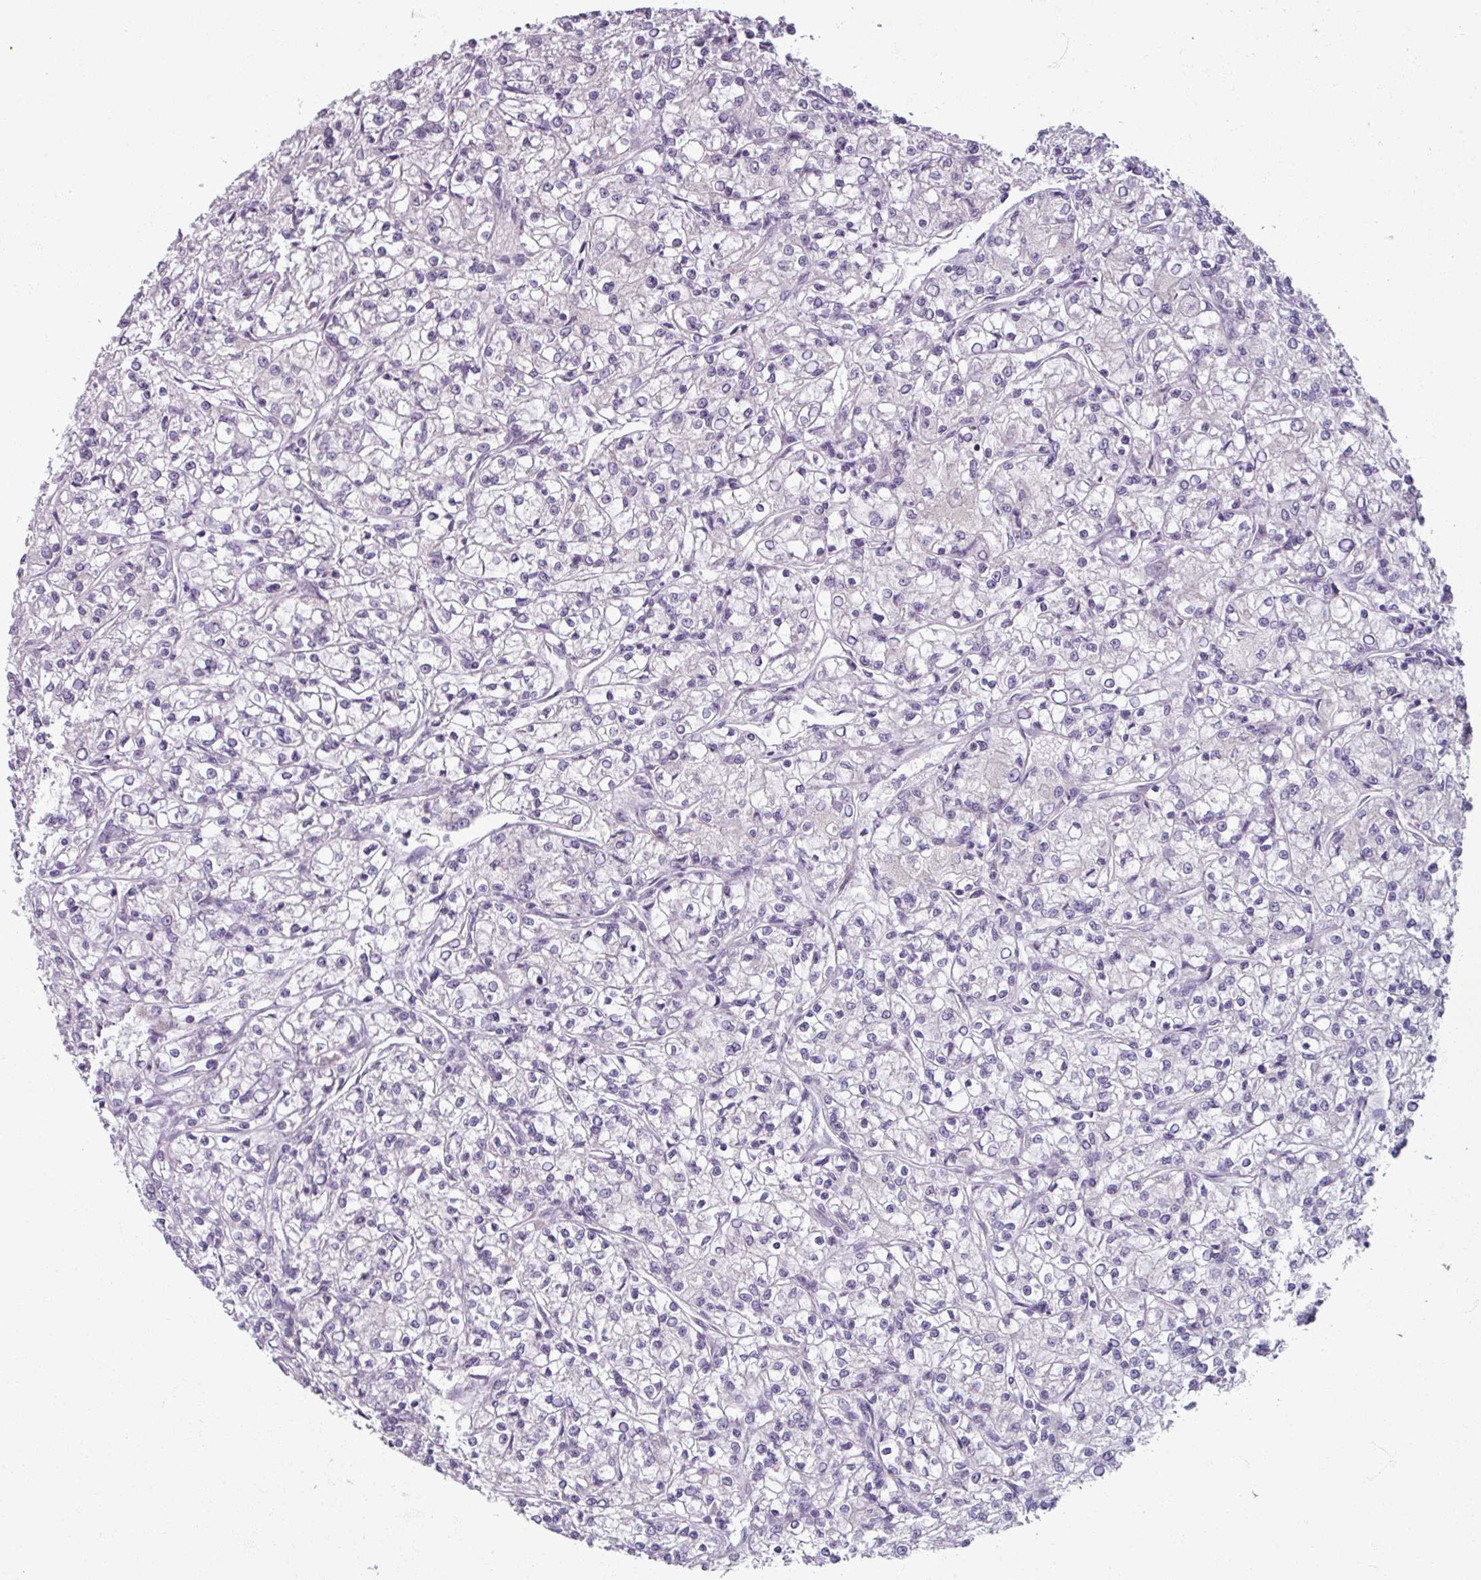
{"staining": {"intensity": "negative", "quantity": "none", "location": "none"}, "tissue": "renal cancer", "cell_type": "Tumor cells", "image_type": "cancer", "snomed": [{"axis": "morphology", "description": "Adenocarcinoma, NOS"}, {"axis": "topography", "description": "Kidney"}], "caption": "Tumor cells show no significant positivity in renal adenocarcinoma.", "gene": "SMIM11", "patient": {"sex": "female", "age": 59}}